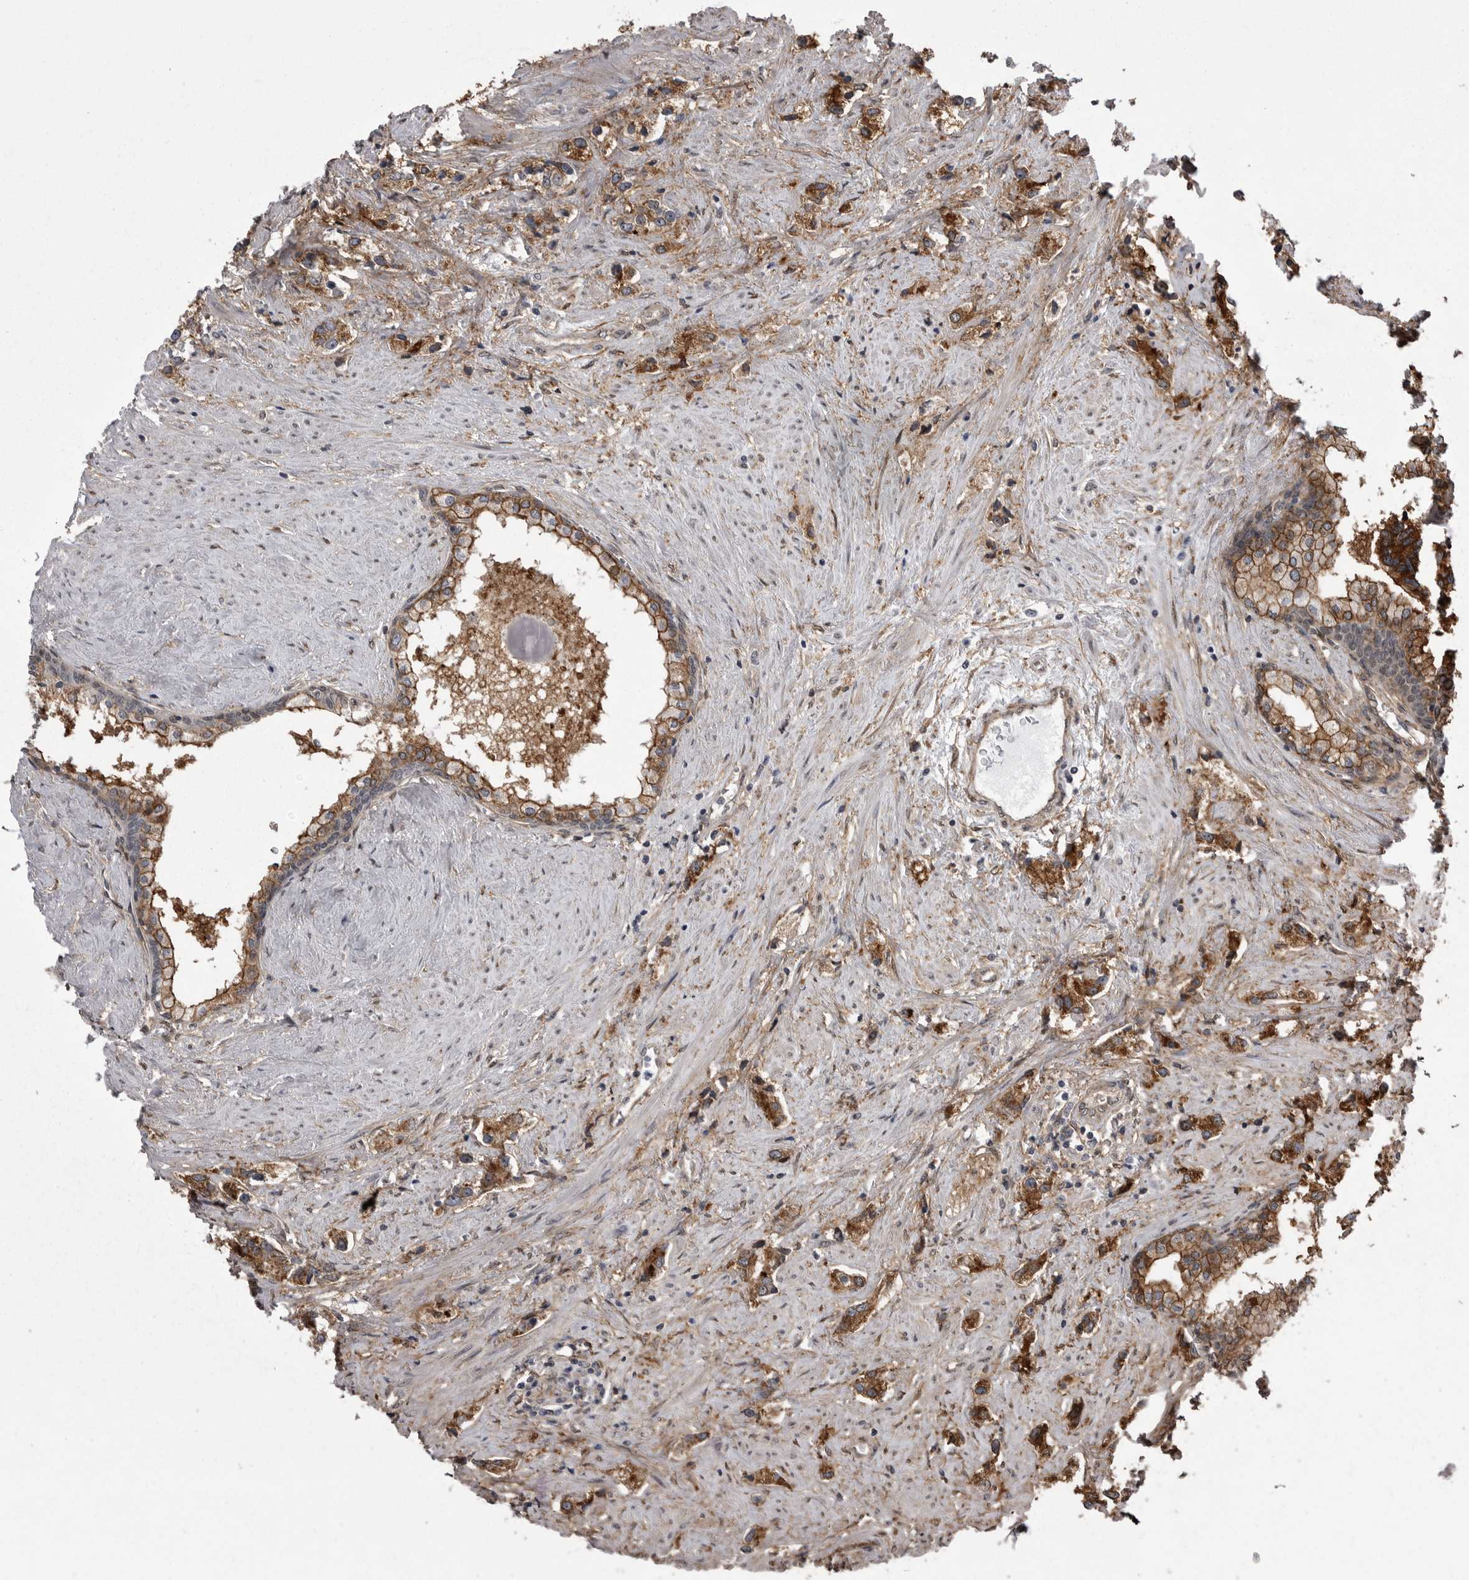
{"staining": {"intensity": "moderate", "quantity": ">75%", "location": "cytoplasmic/membranous"}, "tissue": "prostate cancer", "cell_type": "Tumor cells", "image_type": "cancer", "snomed": [{"axis": "morphology", "description": "Adenocarcinoma, High grade"}, {"axis": "topography", "description": "Prostate"}], "caption": "IHC histopathology image of prostate cancer stained for a protein (brown), which demonstrates medium levels of moderate cytoplasmic/membranous staining in about >75% of tumor cells.", "gene": "ABL1", "patient": {"sex": "male", "age": 66}}